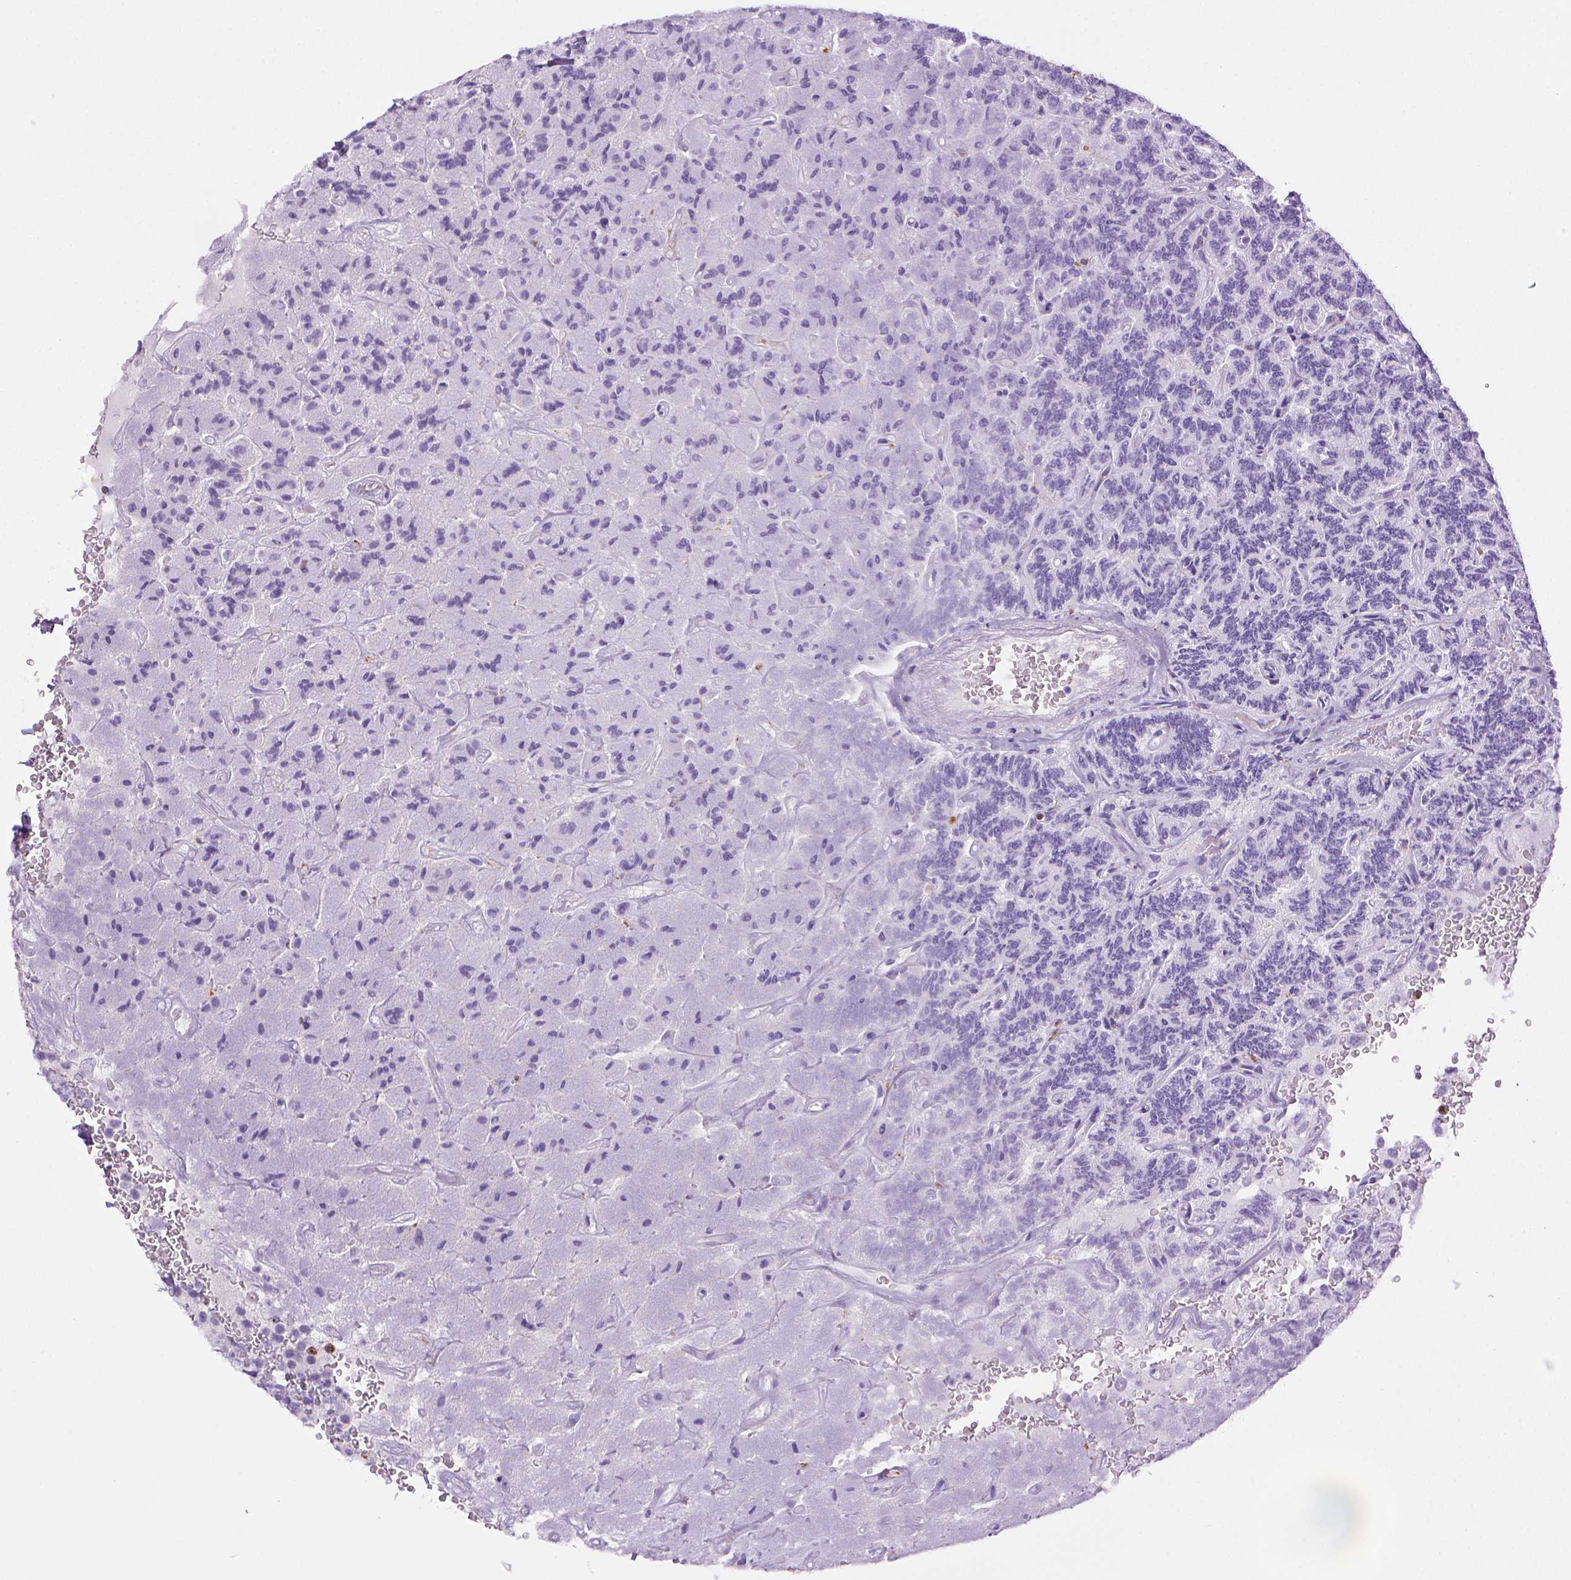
{"staining": {"intensity": "negative", "quantity": "none", "location": "none"}, "tissue": "carcinoid", "cell_type": "Tumor cells", "image_type": "cancer", "snomed": [{"axis": "morphology", "description": "Carcinoid, malignant, NOS"}, {"axis": "topography", "description": "Pancreas"}], "caption": "A micrograph of malignant carcinoid stained for a protein shows no brown staining in tumor cells.", "gene": "CD68", "patient": {"sex": "male", "age": 36}}